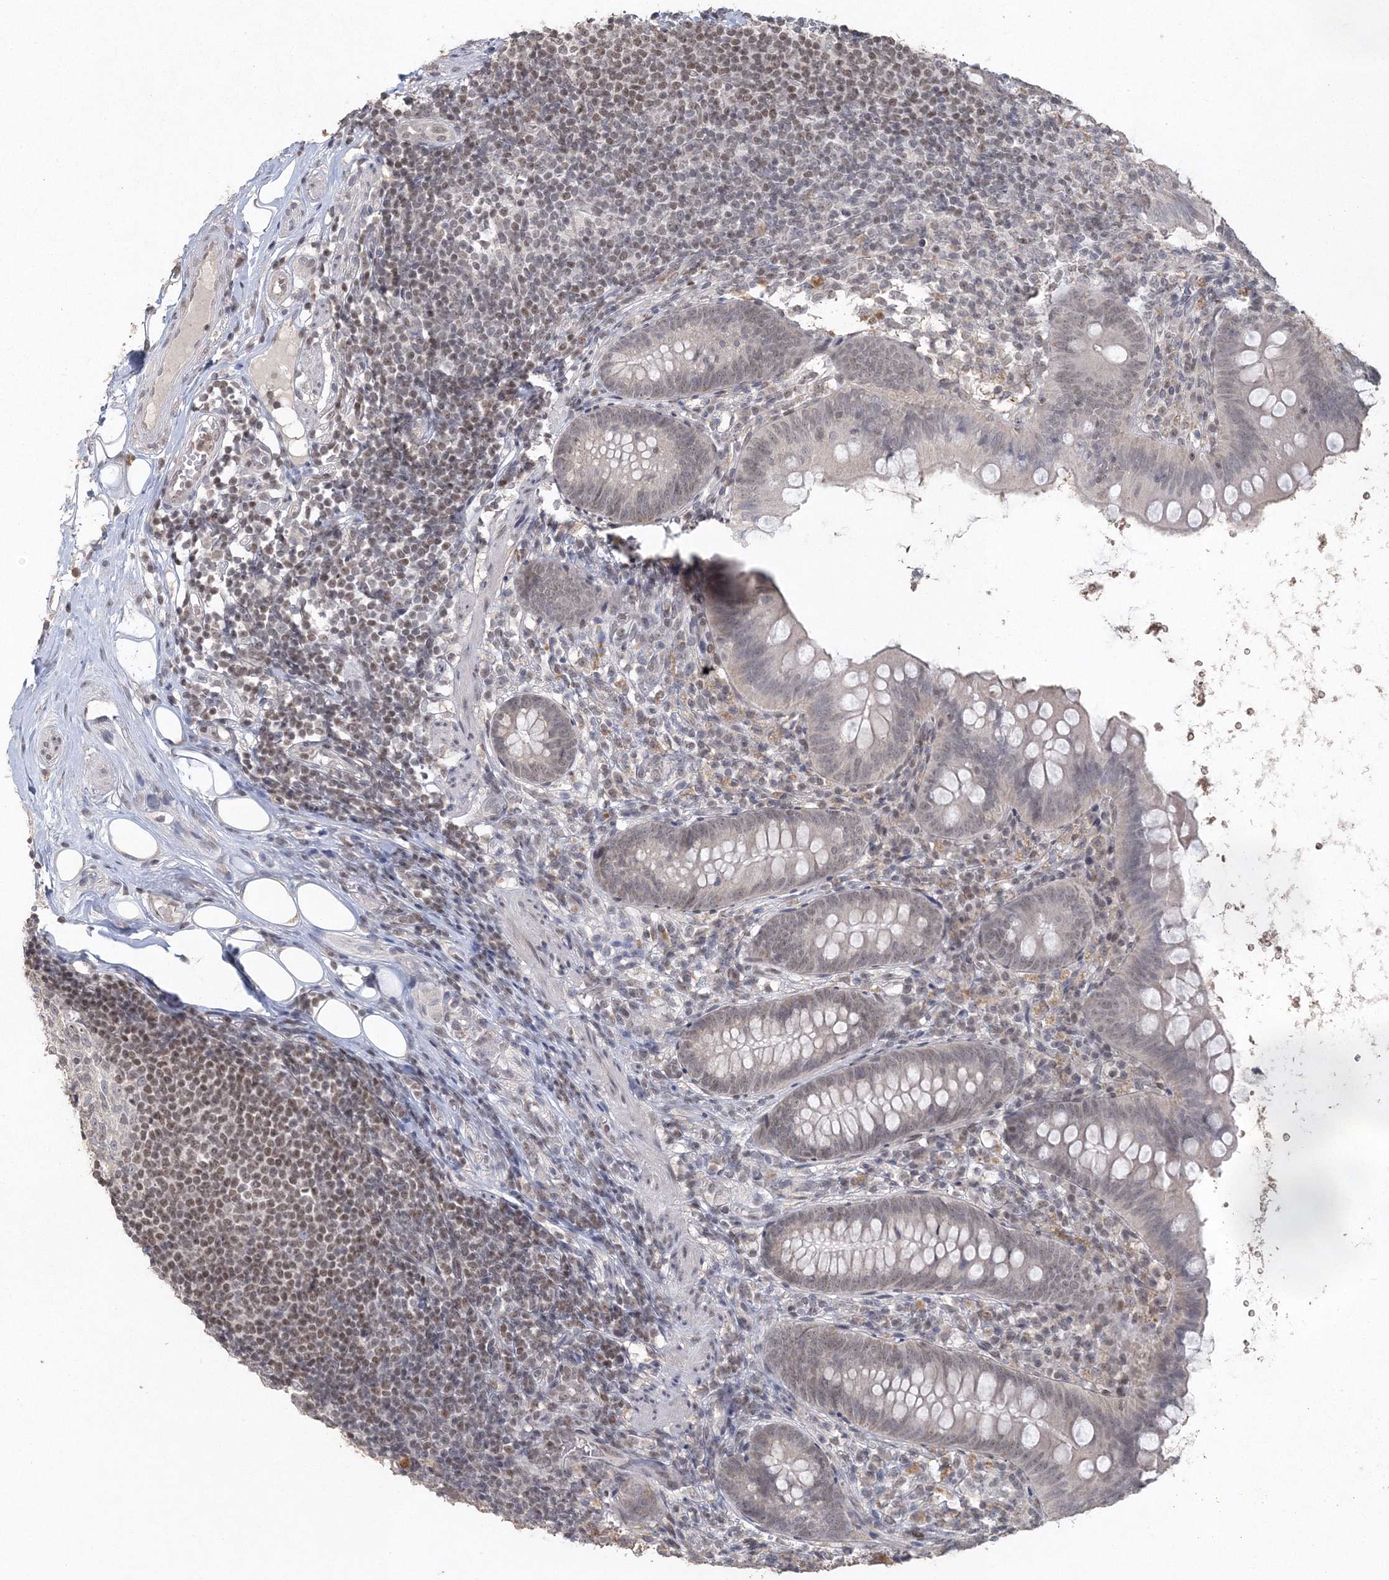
{"staining": {"intensity": "negative", "quantity": "none", "location": "none"}, "tissue": "appendix", "cell_type": "Glandular cells", "image_type": "normal", "snomed": [{"axis": "morphology", "description": "Normal tissue, NOS"}, {"axis": "topography", "description": "Appendix"}], "caption": "Photomicrograph shows no protein expression in glandular cells of benign appendix. The staining is performed using DAB brown chromogen with nuclei counter-stained in using hematoxylin.", "gene": "UIMC1", "patient": {"sex": "female", "age": 62}}